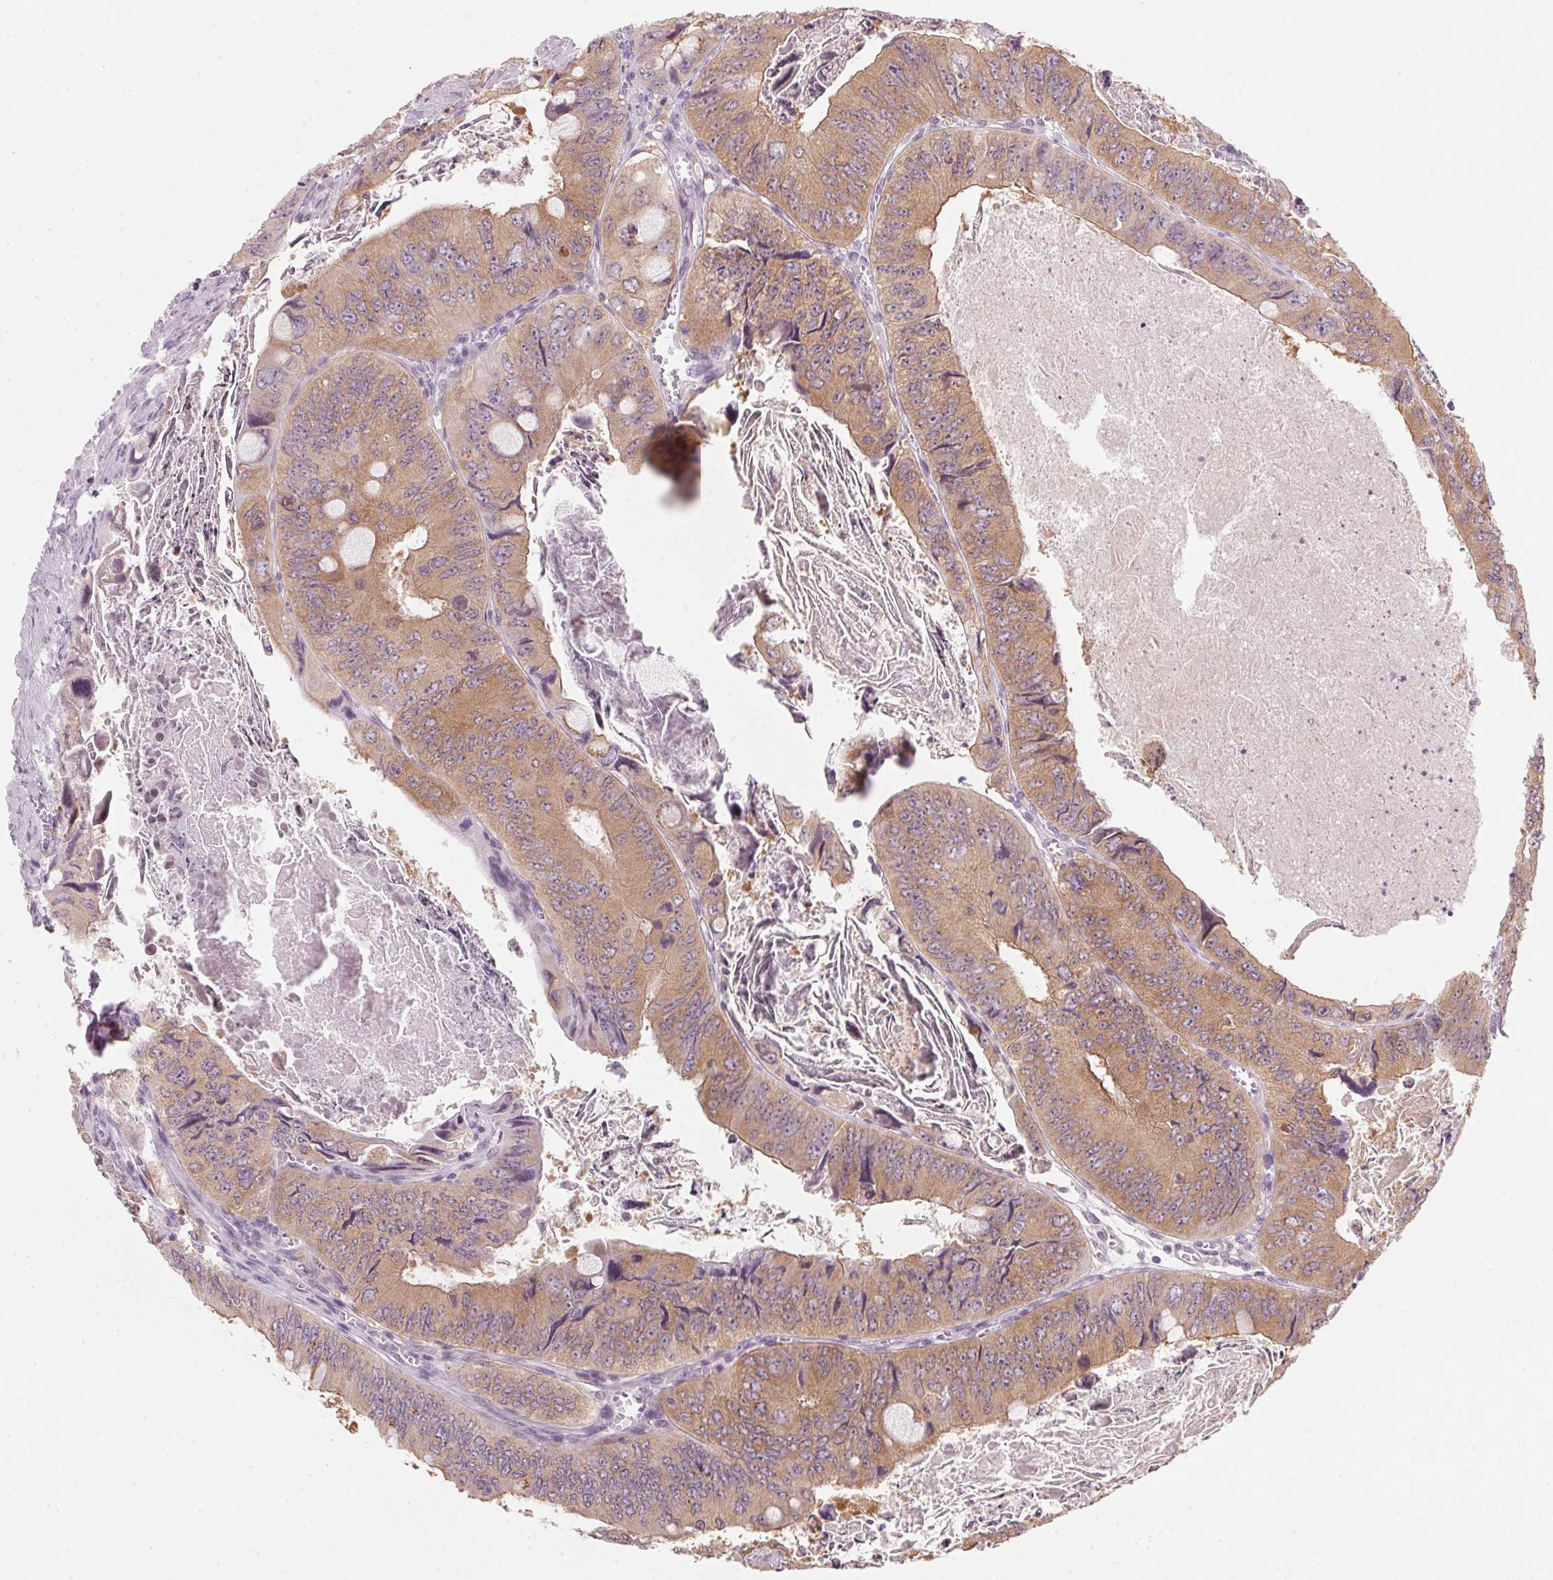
{"staining": {"intensity": "moderate", "quantity": ">75%", "location": "cytoplasmic/membranous"}, "tissue": "colorectal cancer", "cell_type": "Tumor cells", "image_type": "cancer", "snomed": [{"axis": "morphology", "description": "Adenocarcinoma, NOS"}, {"axis": "topography", "description": "Colon"}], "caption": "A histopathology image showing moderate cytoplasmic/membranous staining in about >75% of tumor cells in colorectal cancer (adenocarcinoma), as visualized by brown immunohistochemical staining.", "gene": "SFRP4", "patient": {"sex": "female", "age": 84}}